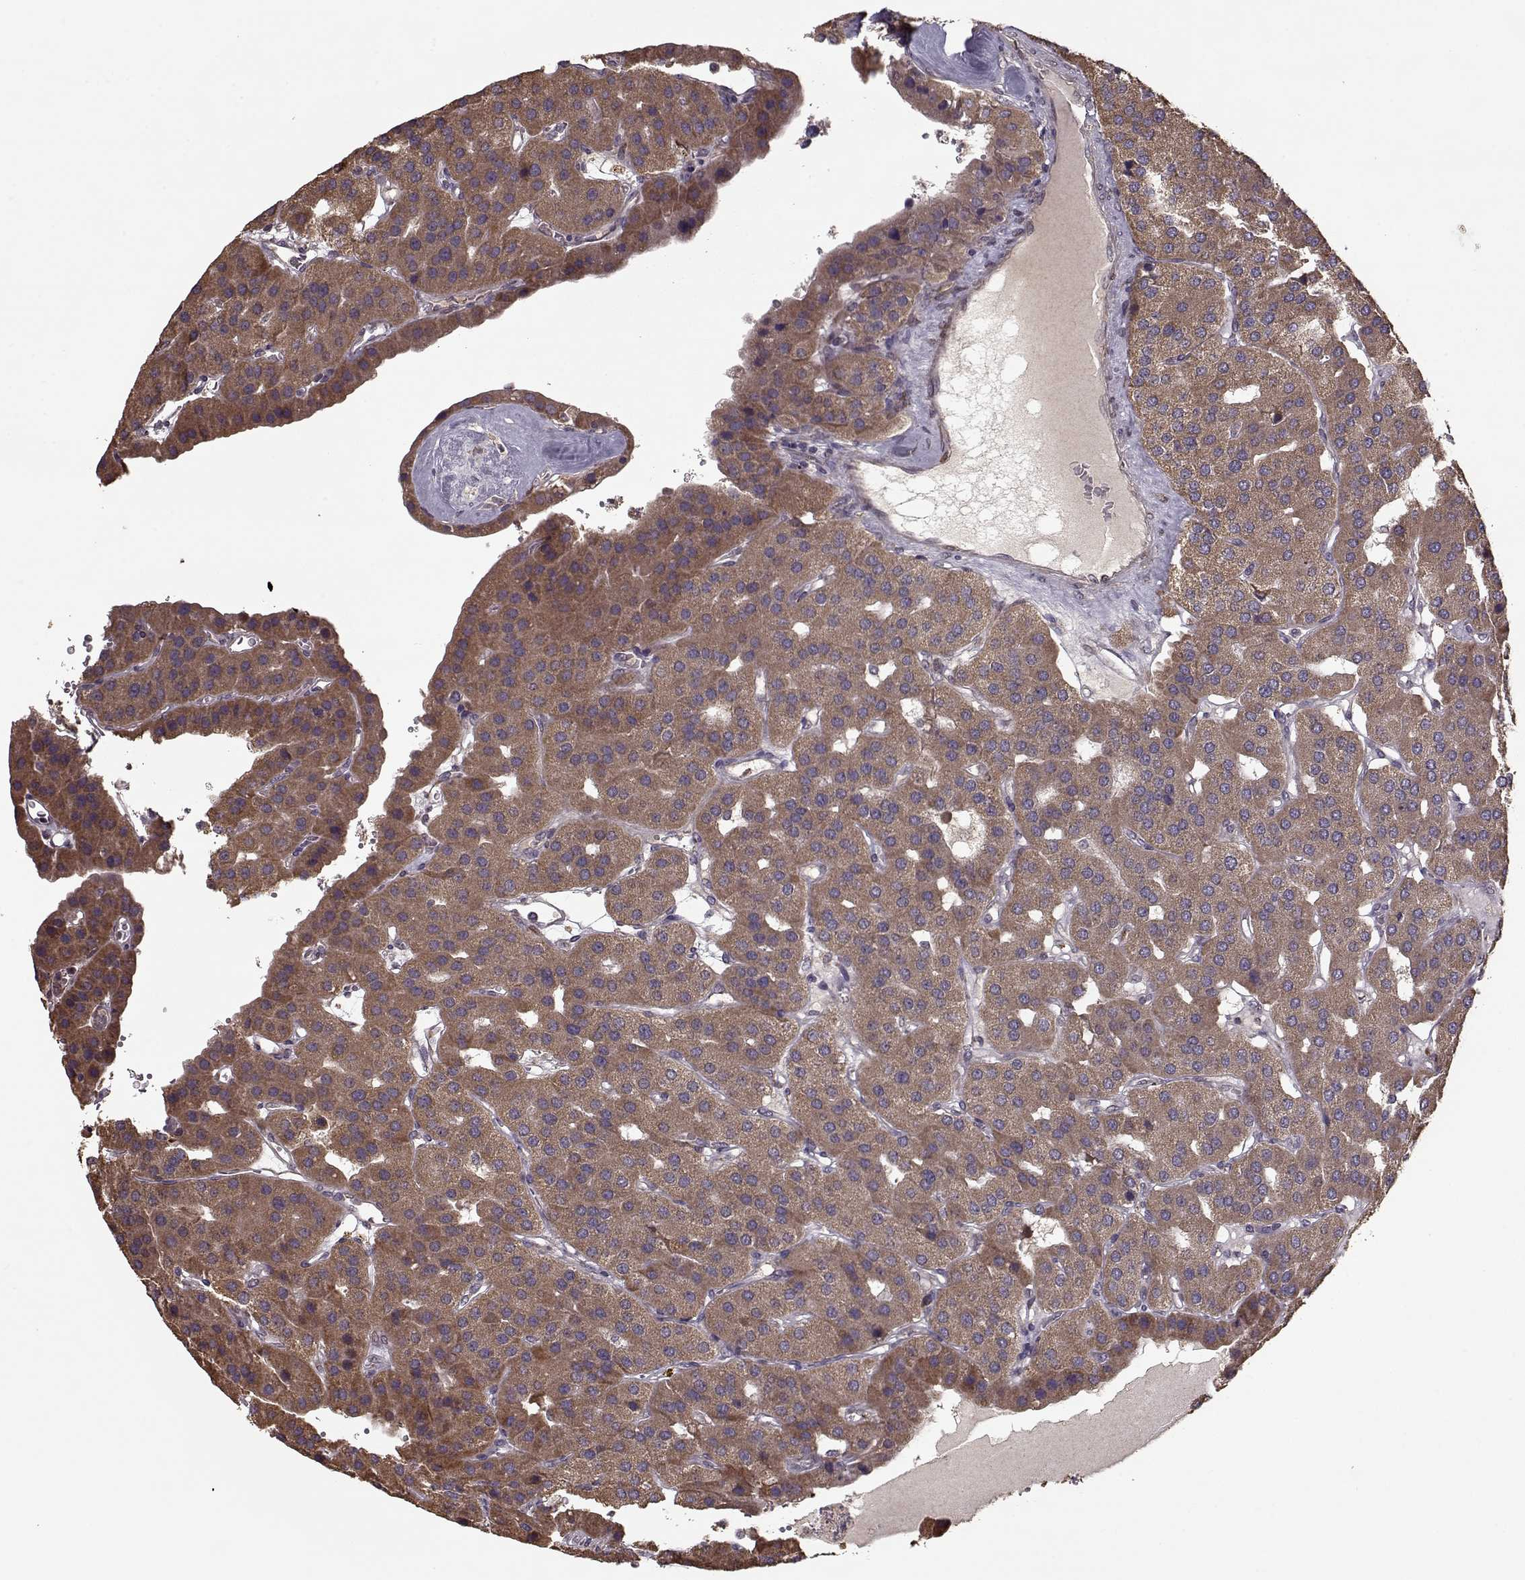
{"staining": {"intensity": "moderate", "quantity": ">75%", "location": "cytoplasmic/membranous"}, "tissue": "parathyroid gland", "cell_type": "Glandular cells", "image_type": "normal", "snomed": [{"axis": "morphology", "description": "Normal tissue, NOS"}, {"axis": "morphology", "description": "Adenoma, NOS"}, {"axis": "topography", "description": "Parathyroid gland"}], "caption": "Brown immunohistochemical staining in benign parathyroid gland displays moderate cytoplasmic/membranous staining in approximately >75% of glandular cells. Using DAB (3,3'-diaminobenzidine) (brown) and hematoxylin (blue) stains, captured at high magnification using brightfield microscopy.", "gene": "IMMP1L", "patient": {"sex": "female", "age": 86}}